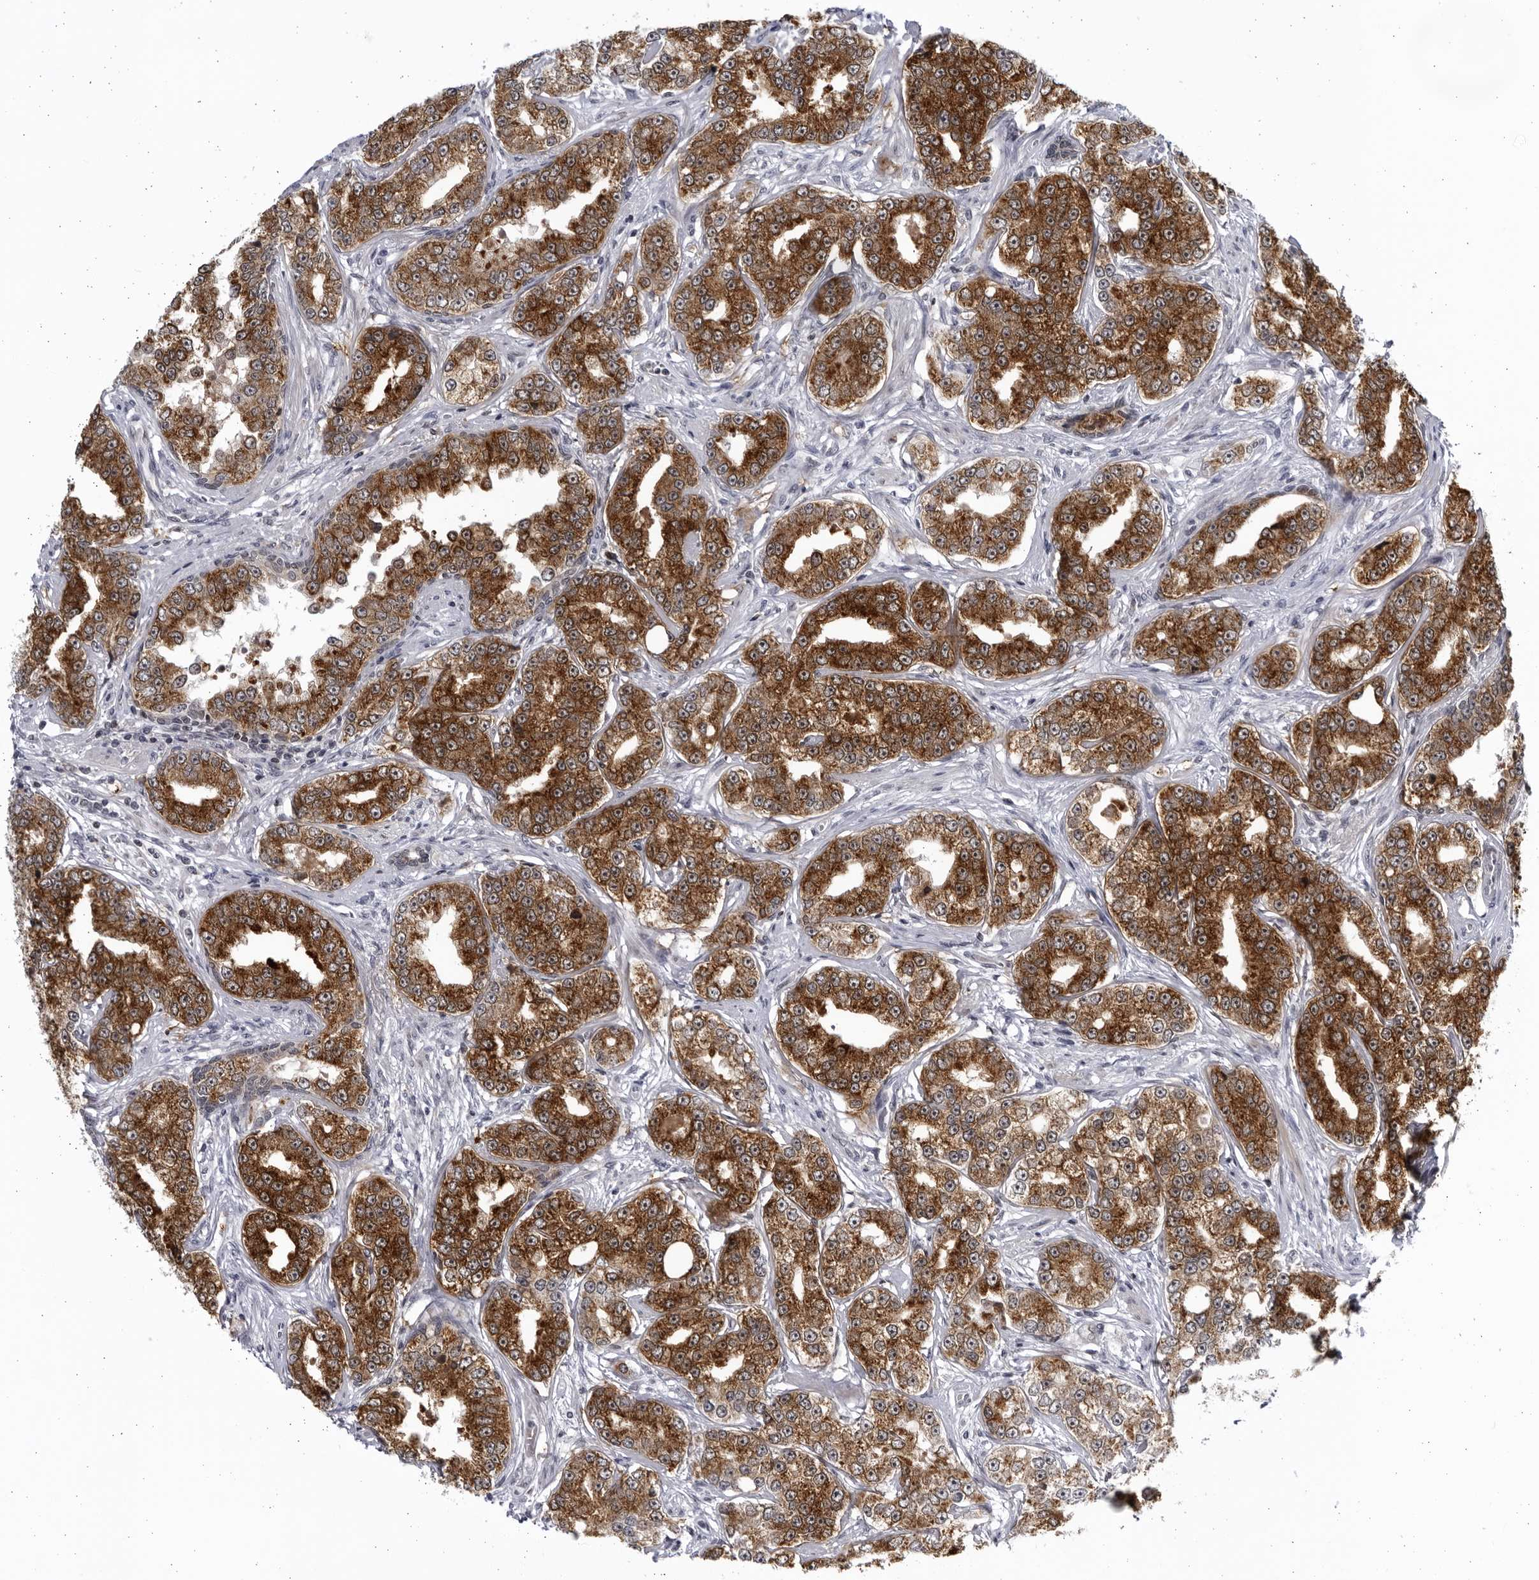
{"staining": {"intensity": "strong", "quantity": ">75%", "location": "cytoplasmic/membranous"}, "tissue": "prostate cancer", "cell_type": "Tumor cells", "image_type": "cancer", "snomed": [{"axis": "morphology", "description": "Normal tissue, NOS"}, {"axis": "morphology", "description": "Adenocarcinoma, High grade"}, {"axis": "topography", "description": "Prostate"}], "caption": "The photomicrograph shows a brown stain indicating the presence of a protein in the cytoplasmic/membranous of tumor cells in high-grade adenocarcinoma (prostate).", "gene": "SLC25A22", "patient": {"sex": "male", "age": 83}}